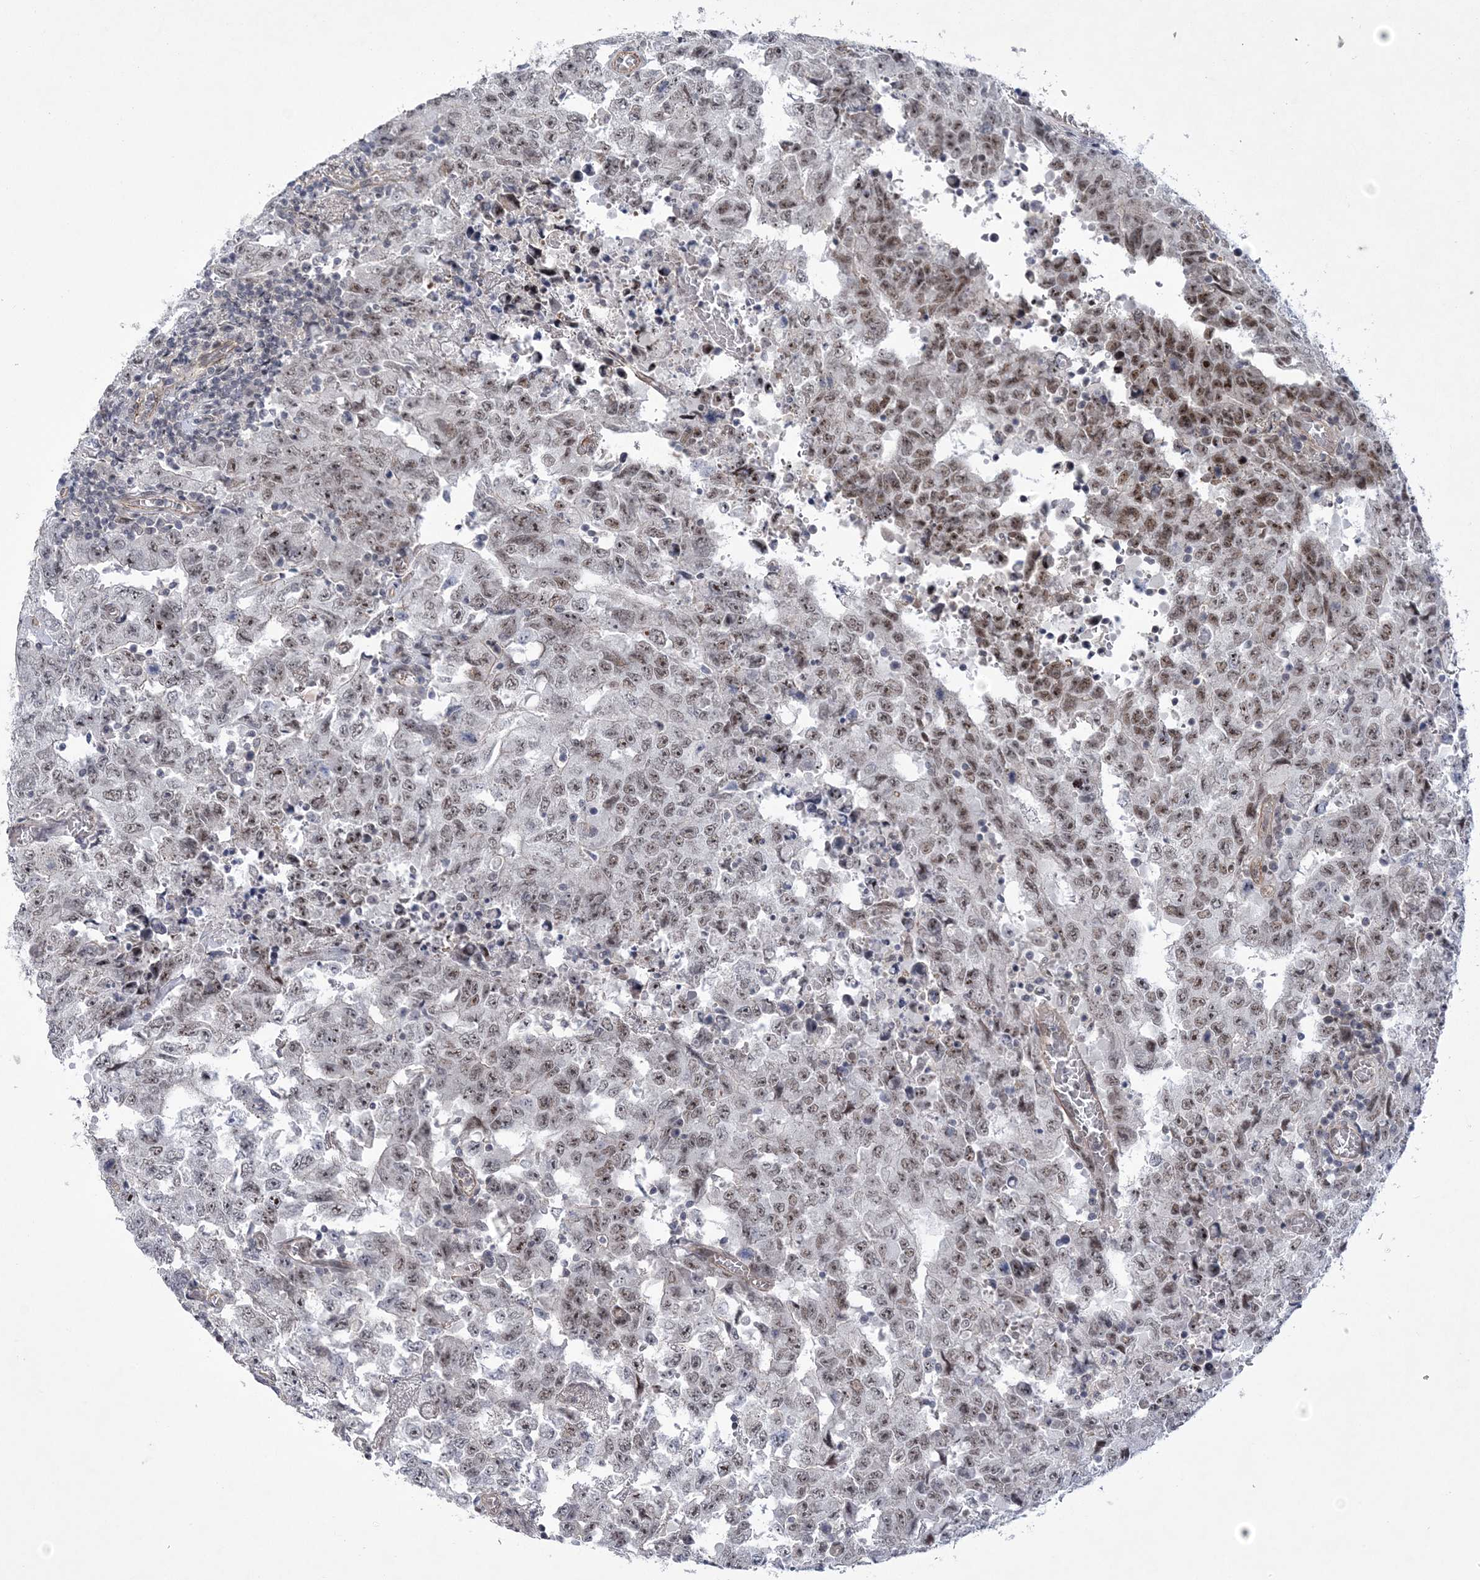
{"staining": {"intensity": "moderate", "quantity": ">75%", "location": "nuclear"}, "tissue": "testis cancer", "cell_type": "Tumor cells", "image_type": "cancer", "snomed": [{"axis": "morphology", "description": "Carcinoma, Embryonal, NOS"}, {"axis": "topography", "description": "Testis"}], "caption": "A high-resolution image shows immunohistochemistry (IHC) staining of testis cancer, which shows moderate nuclear staining in about >75% of tumor cells.", "gene": "HOMEZ", "patient": {"sex": "male", "age": 26}}